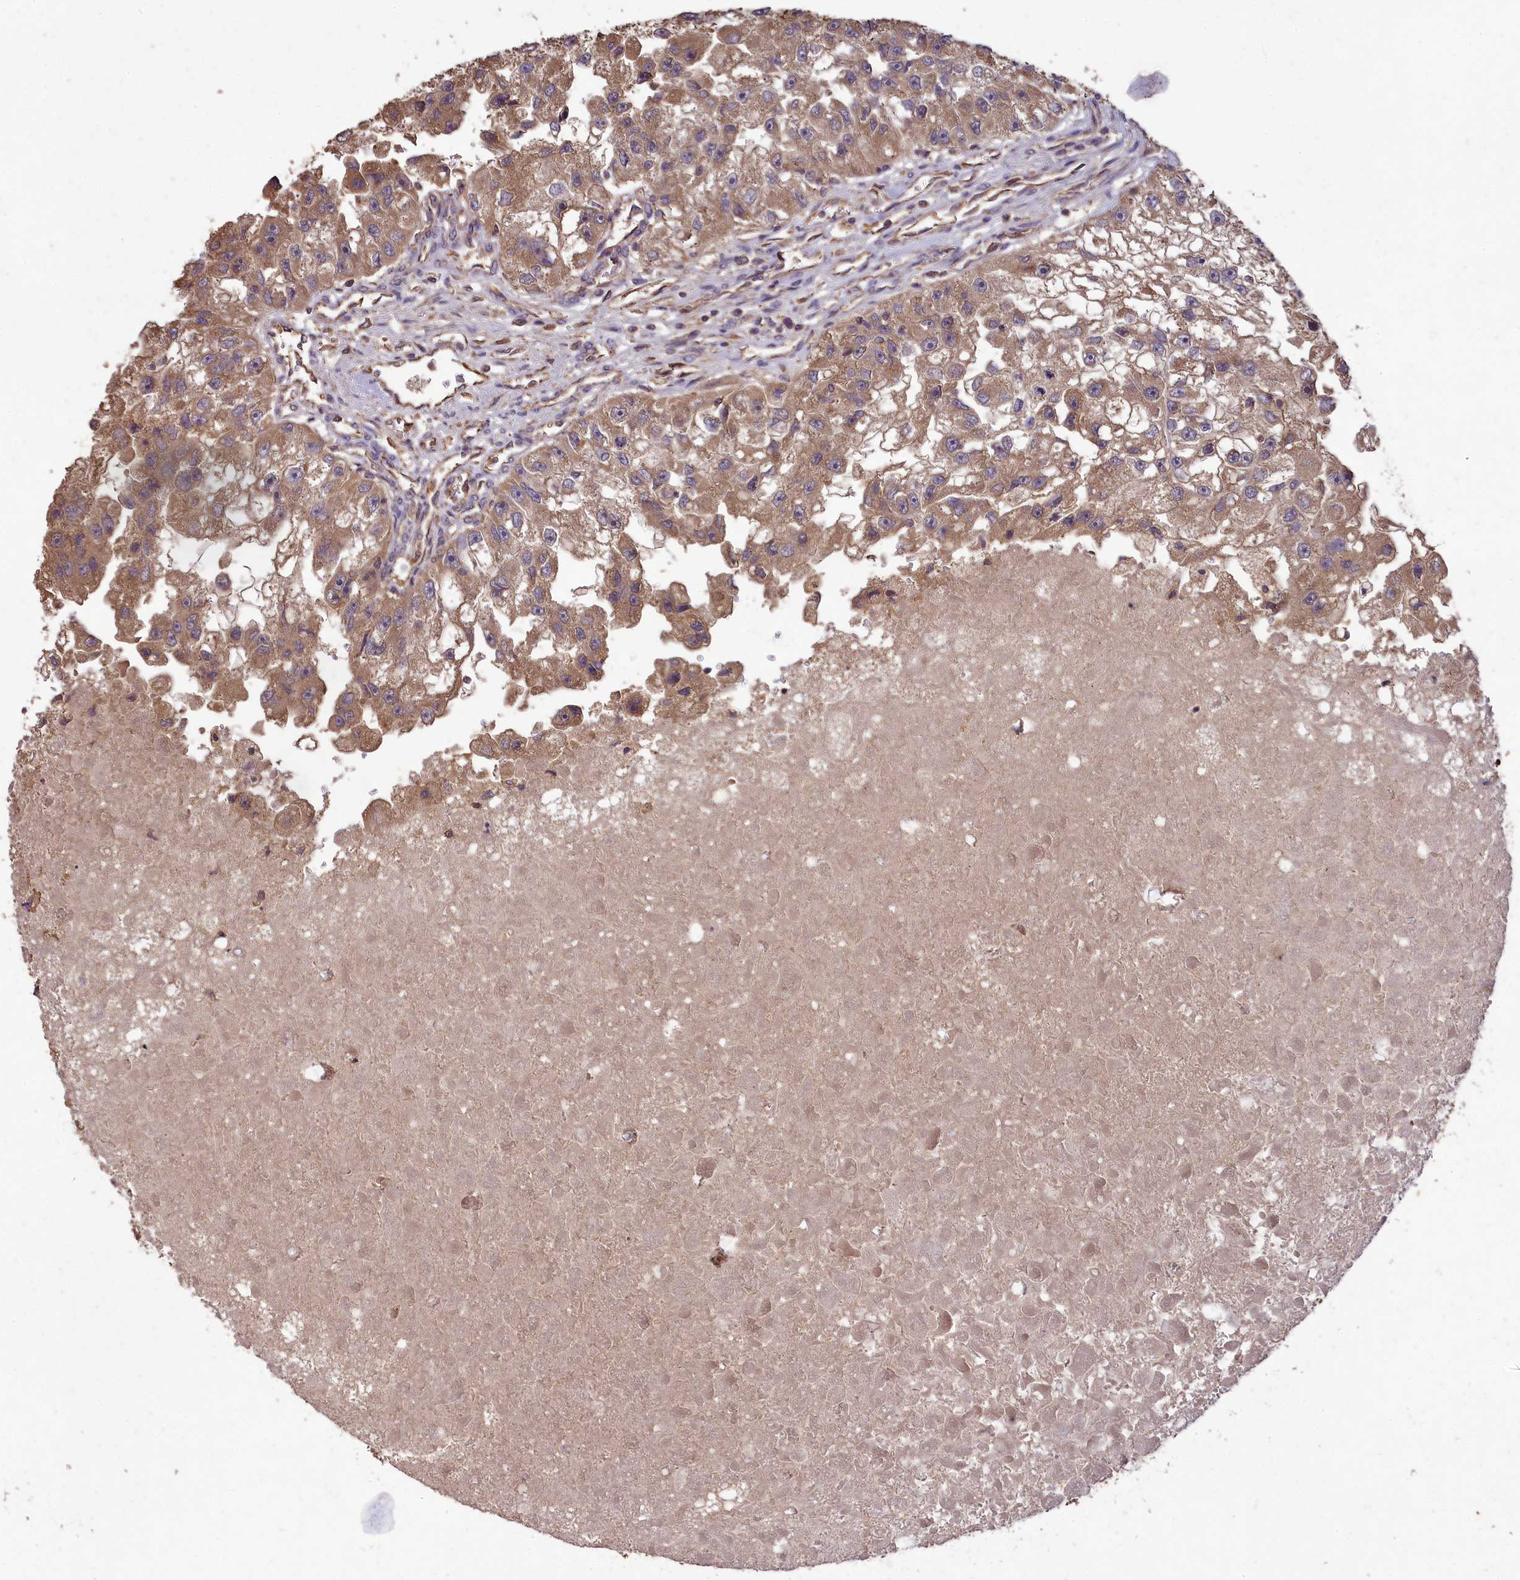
{"staining": {"intensity": "moderate", "quantity": ">75%", "location": "cytoplasmic/membranous"}, "tissue": "renal cancer", "cell_type": "Tumor cells", "image_type": "cancer", "snomed": [{"axis": "morphology", "description": "Adenocarcinoma, NOS"}, {"axis": "topography", "description": "Kidney"}], "caption": "Immunohistochemical staining of human renal cancer displays moderate cytoplasmic/membranous protein expression in approximately >75% of tumor cells.", "gene": "TTLL10", "patient": {"sex": "male", "age": 63}}